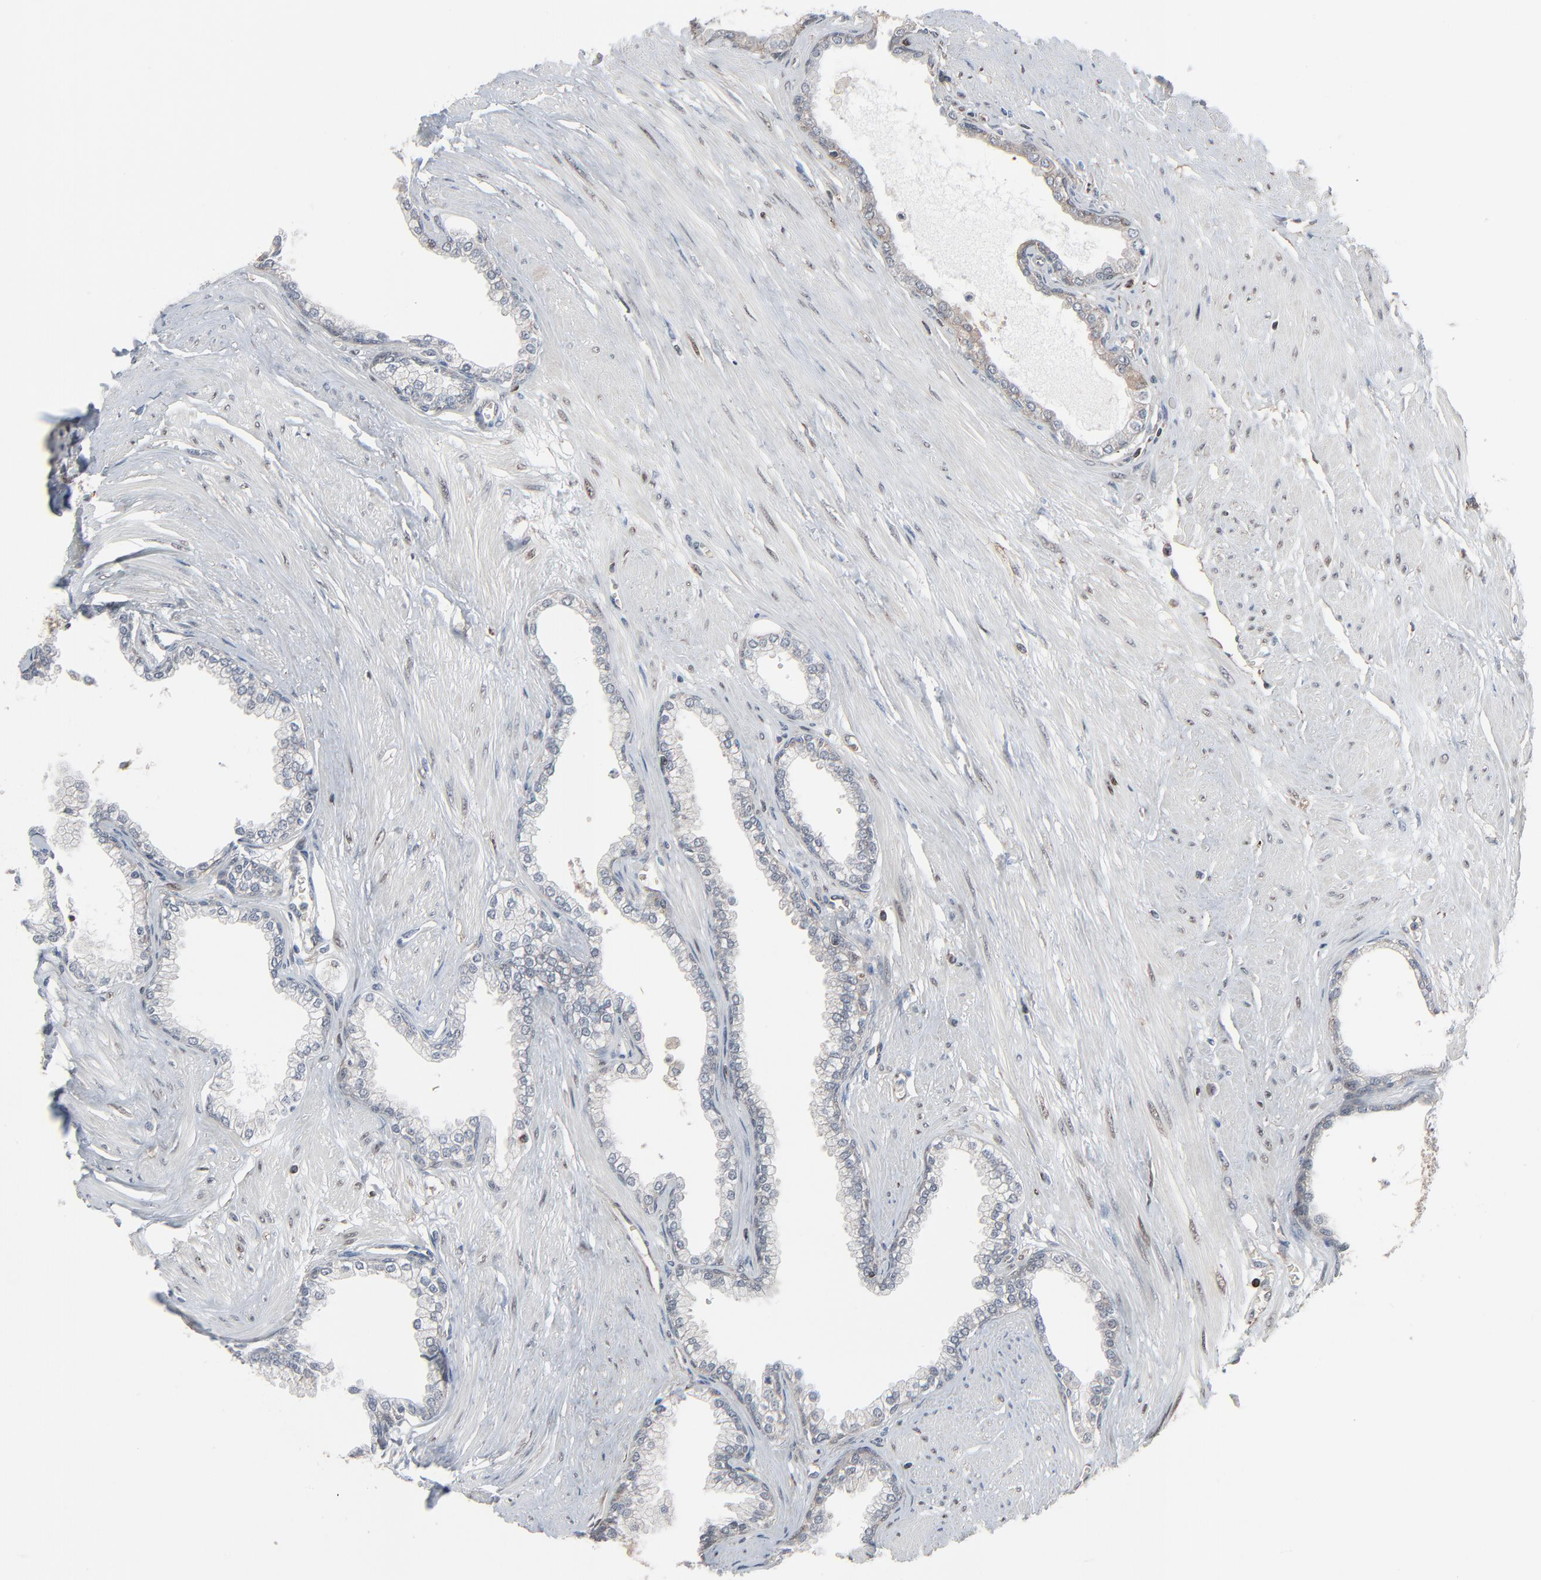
{"staining": {"intensity": "moderate", "quantity": "<25%", "location": "cytoplasmic/membranous"}, "tissue": "prostate", "cell_type": "Glandular cells", "image_type": "normal", "snomed": [{"axis": "morphology", "description": "Normal tissue, NOS"}, {"axis": "topography", "description": "Prostate"}], "caption": "Protein staining of normal prostate exhibits moderate cytoplasmic/membranous expression in approximately <25% of glandular cells. (Brightfield microscopy of DAB IHC at high magnification).", "gene": "OPTN", "patient": {"sex": "male", "age": 64}}